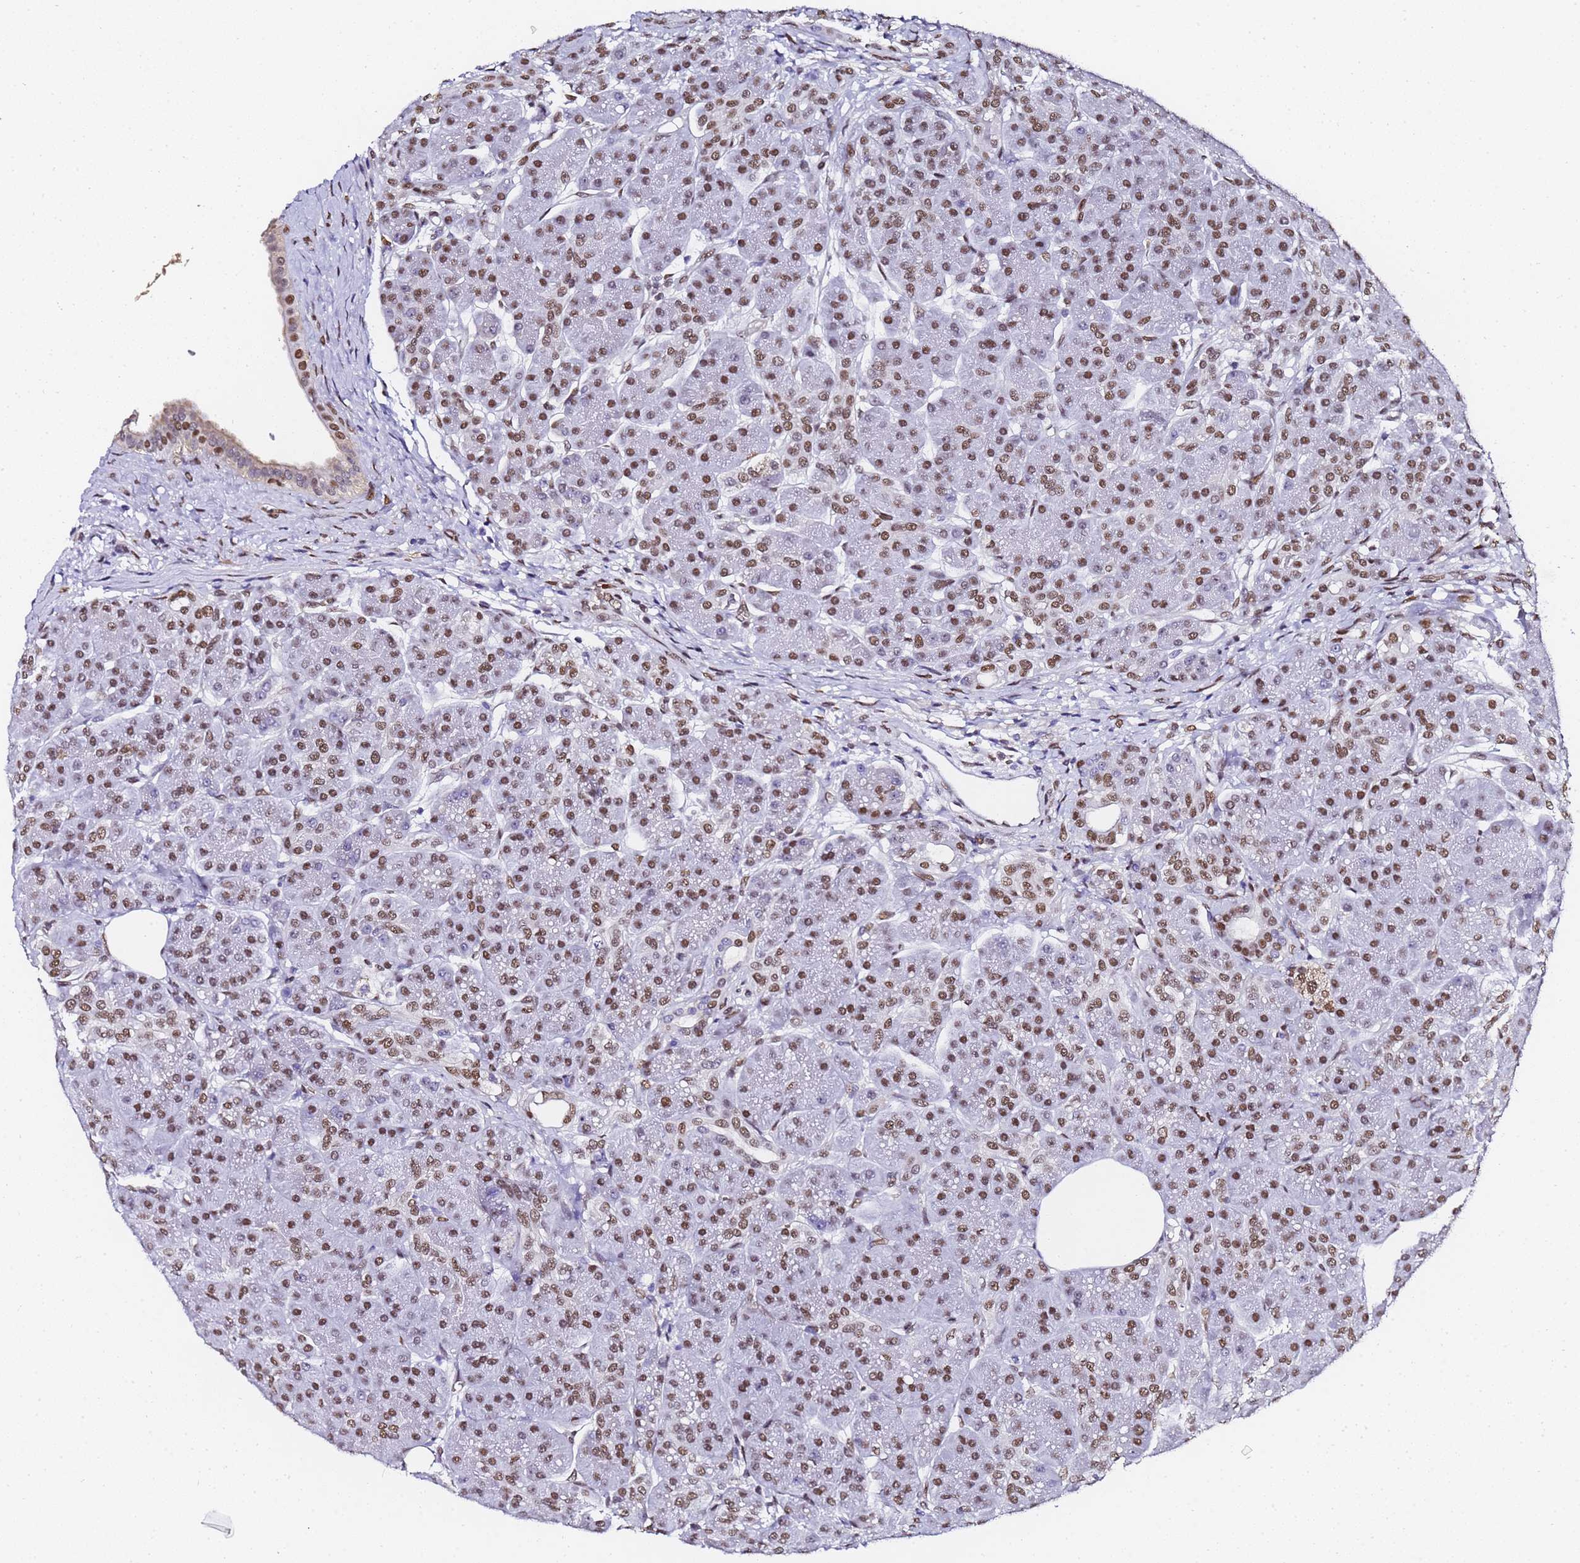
{"staining": {"intensity": "moderate", "quantity": ">75%", "location": "nuclear"}, "tissue": "pancreas", "cell_type": "Exocrine glandular cells", "image_type": "normal", "snomed": [{"axis": "morphology", "description": "Normal tissue, NOS"}, {"axis": "topography", "description": "Pancreas"}], "caption": "Exocrine glandular cells display medium levels of moderate nuclear expression in about >75% of cells in benign pancreas. The protein of interest is stained brown, and the nuclei are stained in blue (DAB IHC with brightfield microscopy, high magnification).", "gene": "POLR1A", "patient": {"sex": "male", "age": 63}}